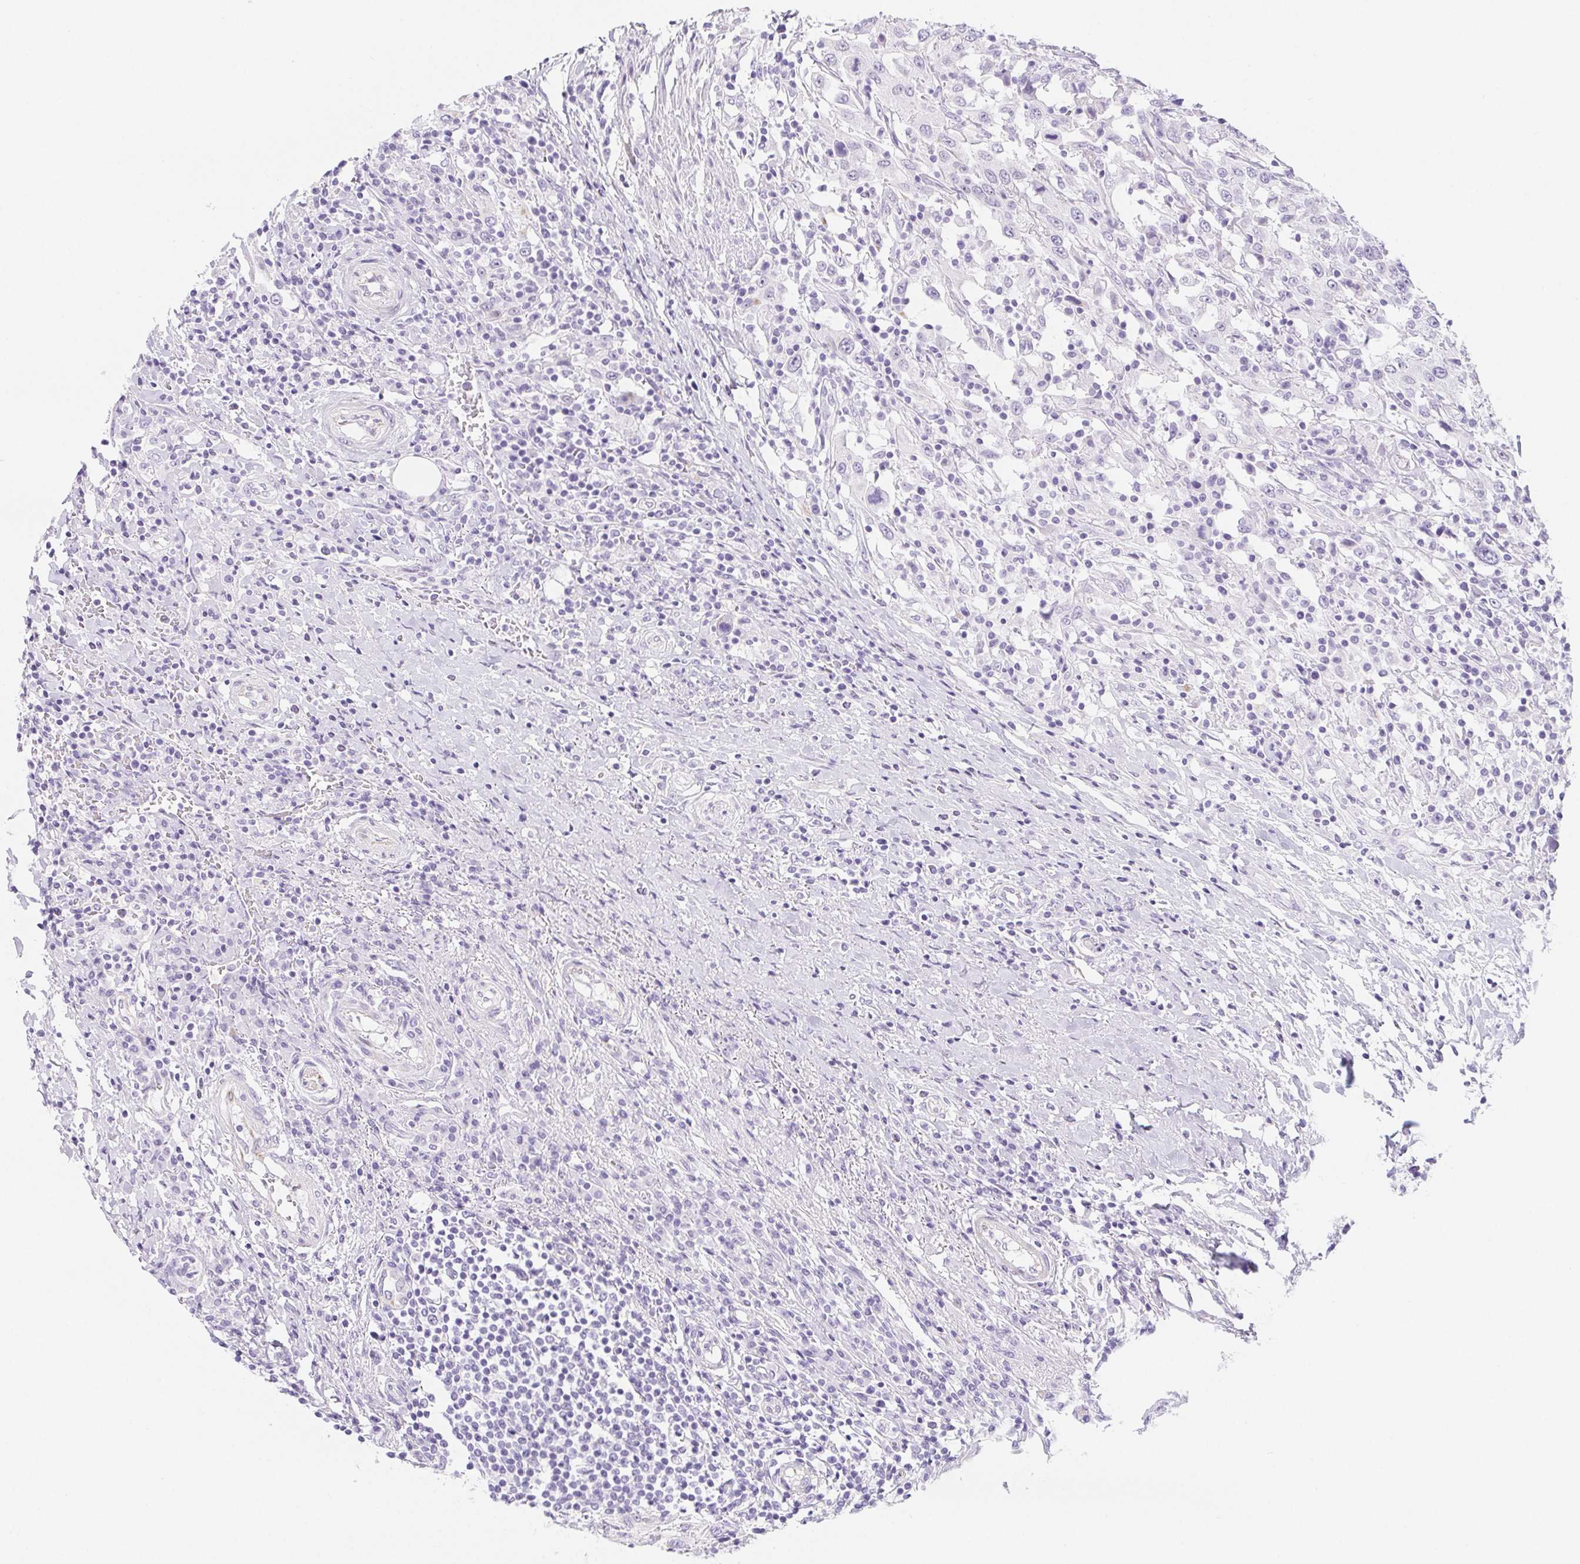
{"staining": {"intensity": "negative", "quantity": "none", "location": "none"}, "tissue": "urothelial cancer", "cell_type": "Tumor cells", "image_type": "cancer", "snomed": [{"axis": "morphology", "description": "Urothelial carcinoma, High grade"}, {"axis": "topography", "description": "Urinary bladder"}], "caption": "Tumor cells show no significant expression in urothelial cancer.", "gene": "CYP21A2", "patient": {"sex": "male", "age": 61}}